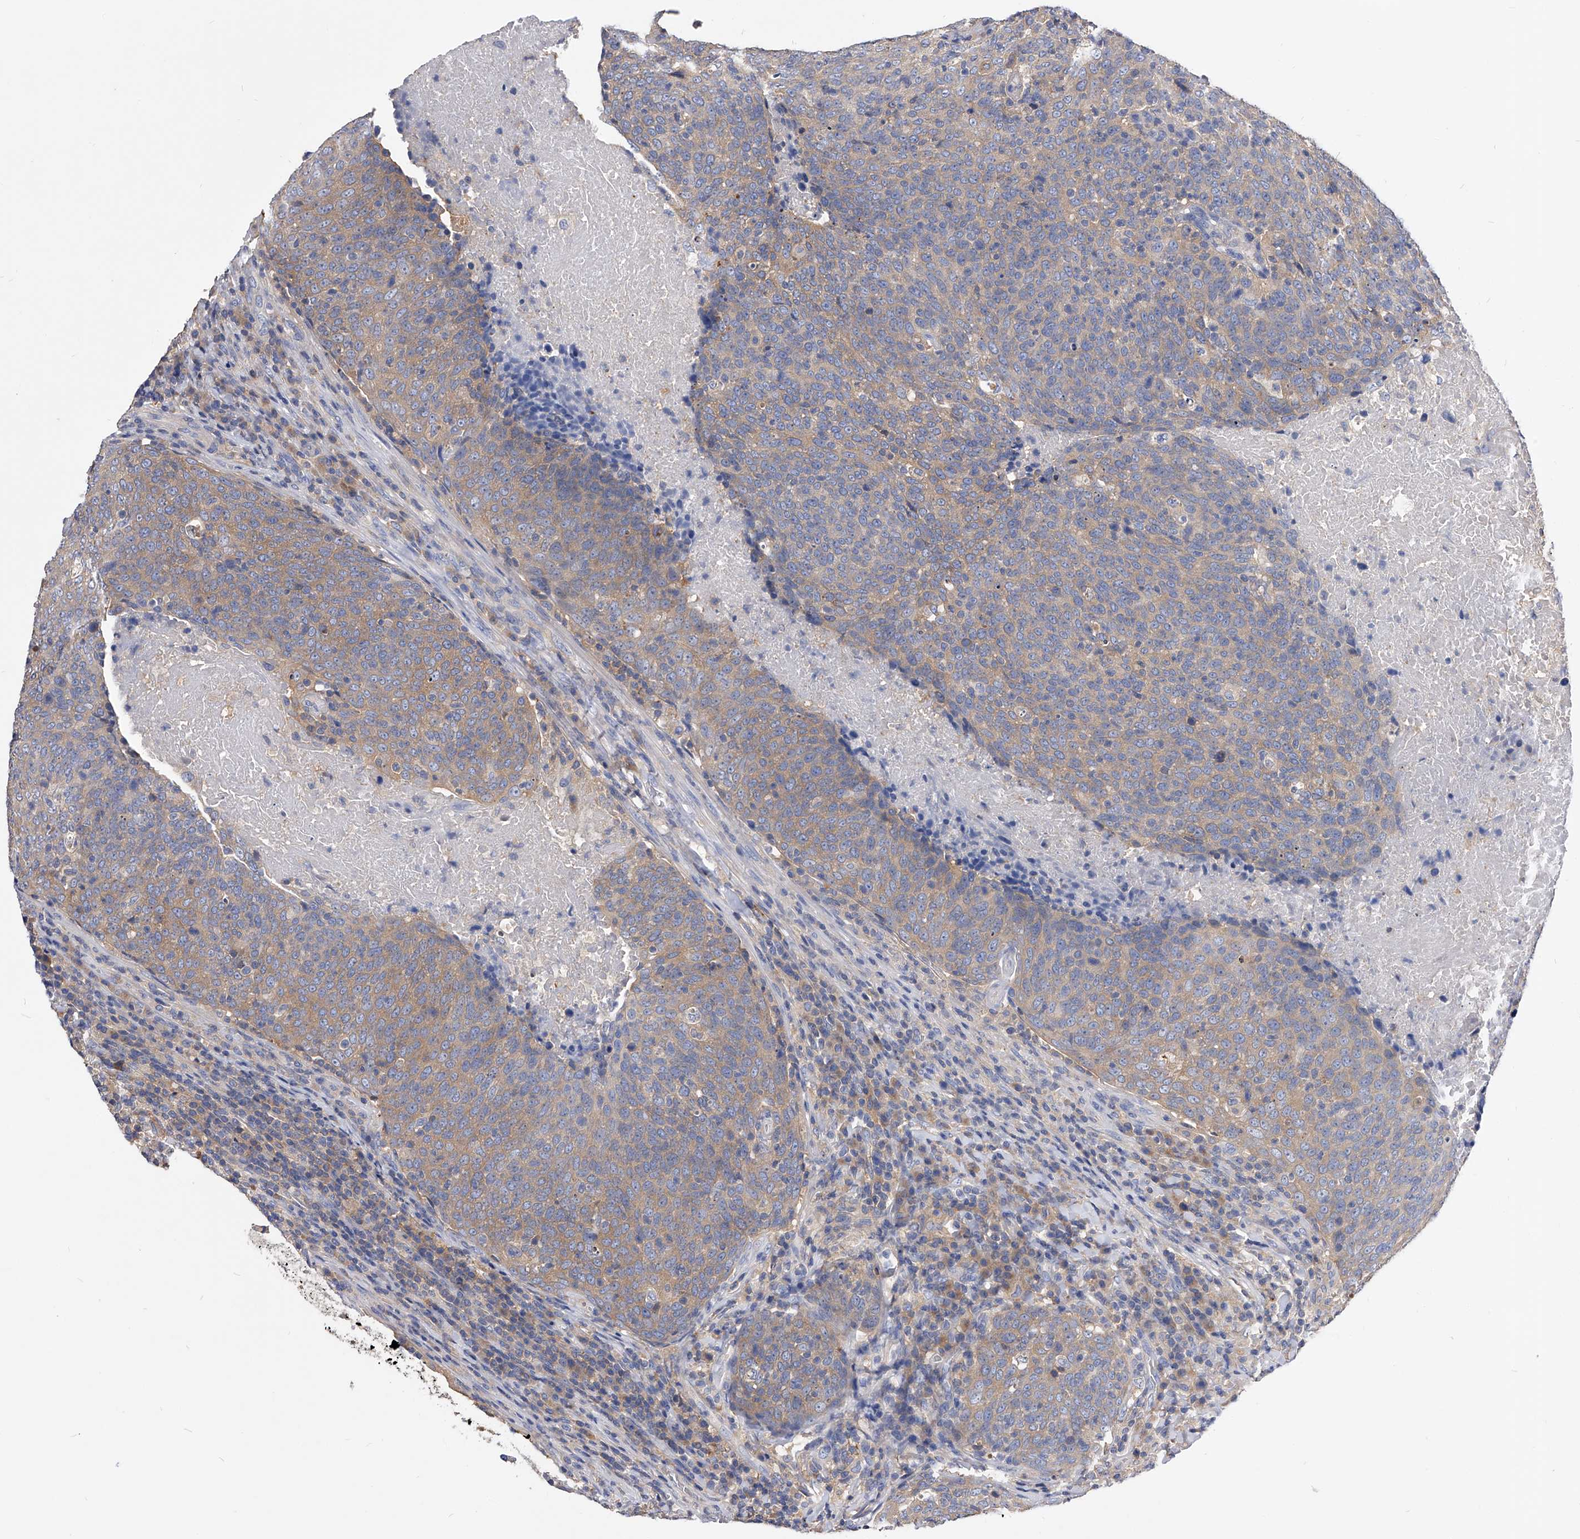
{"staining": {"intensity": "weak", "quantity": "<25%", "location": "cytoplasmic/membranous"}, "tissue": "head and neck cancer", "cell_type": "Tumor cells", "image_type": "cancer", "snomed": [{"axis": "morphology", "description": "Squamous cell carcinoma, NOS"}, {"axis": "morphology", "description": "Squamous cell carcinoma, metastatic, NOS"}, {"axis": "topography", "description": "Lymph node"}, {"axis": "topography", "description": "Head-Neck"}], "caption": "DAB (3,3'-diaminobenzidine) immunohistochemical staining of head and neck cancer (squamous cell carcinoma) shows no significant positivity in tumor cells. (DAB immunohistochemistry (IHC), high magnification).", "gene": "APEH", "patient": {"sex": "male", "age": 62}}